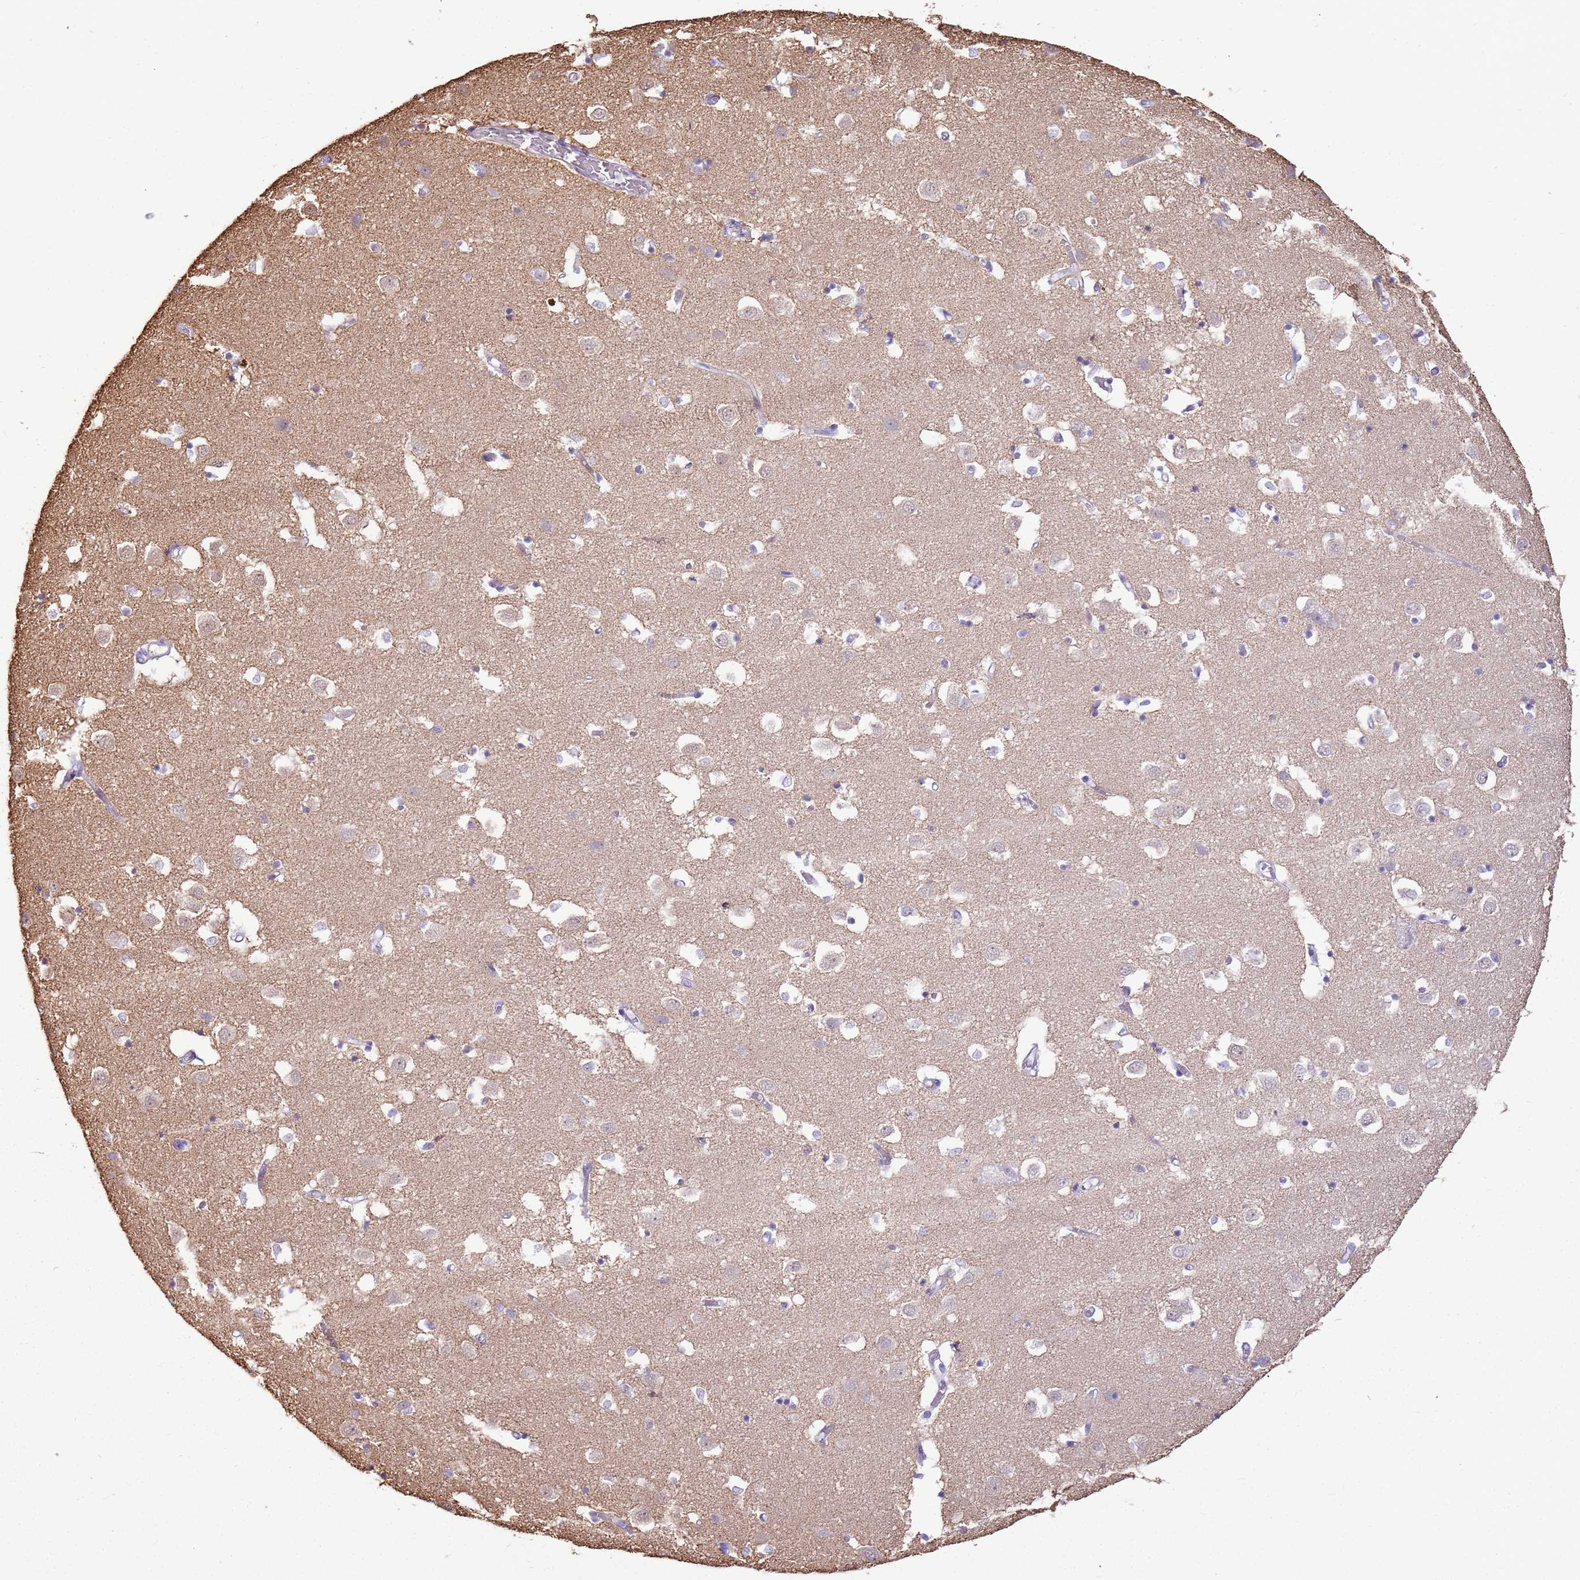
{"staining": {"intensity": "negative", "quantity": "none", "location": "none"}, "tissue": "caudate", "cell_type": "Glial cells", "image_type": "normal", "snomed": [{"axis": "morphology", "description": "Normal tissue, NOS"}, {"axis": "topography", "description": "Lateral ventricle wall"}], "caption": "Glial cells show no significant protein expression in benign caudate.", "gene": "CAPN7", "patient": {"sex": "male", "age": 70}}